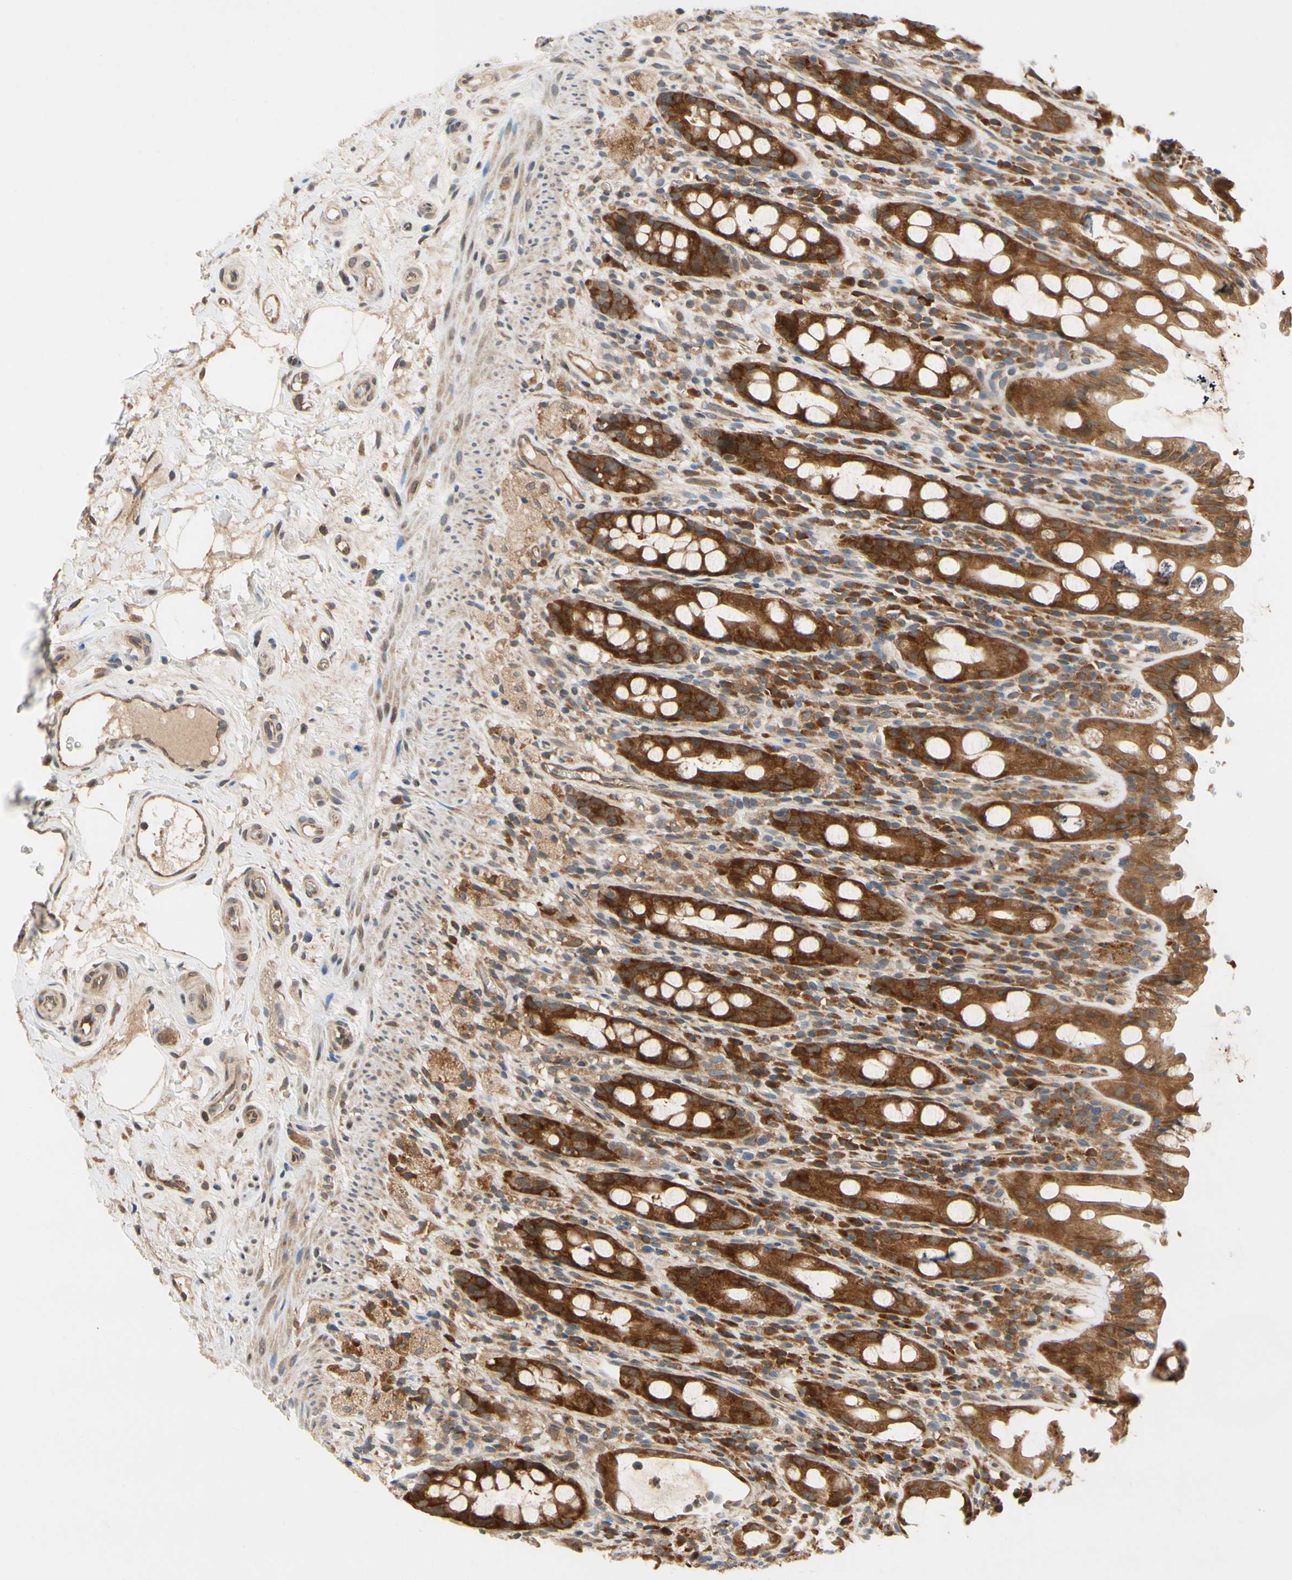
{"staining": {"intensity": "strong", "quantity": ">75%", "location": "cytoplasmic/membranous"}, "tissue": "rectum", "cell_type": "Glandular cells", "image_type": "normal", "snomed": [{"axis": "morphology", "description": "Normal tissue, NOS"}, {"axis": "topography", "description": "Rectum"}], "caption": "This is an image of IHC staining of benign rectum, which shows strong expression in the cytoplasmic/membranous of glandular cells.", "gene": "TDRP", "patient": {"sex": "male", "age": 44}}